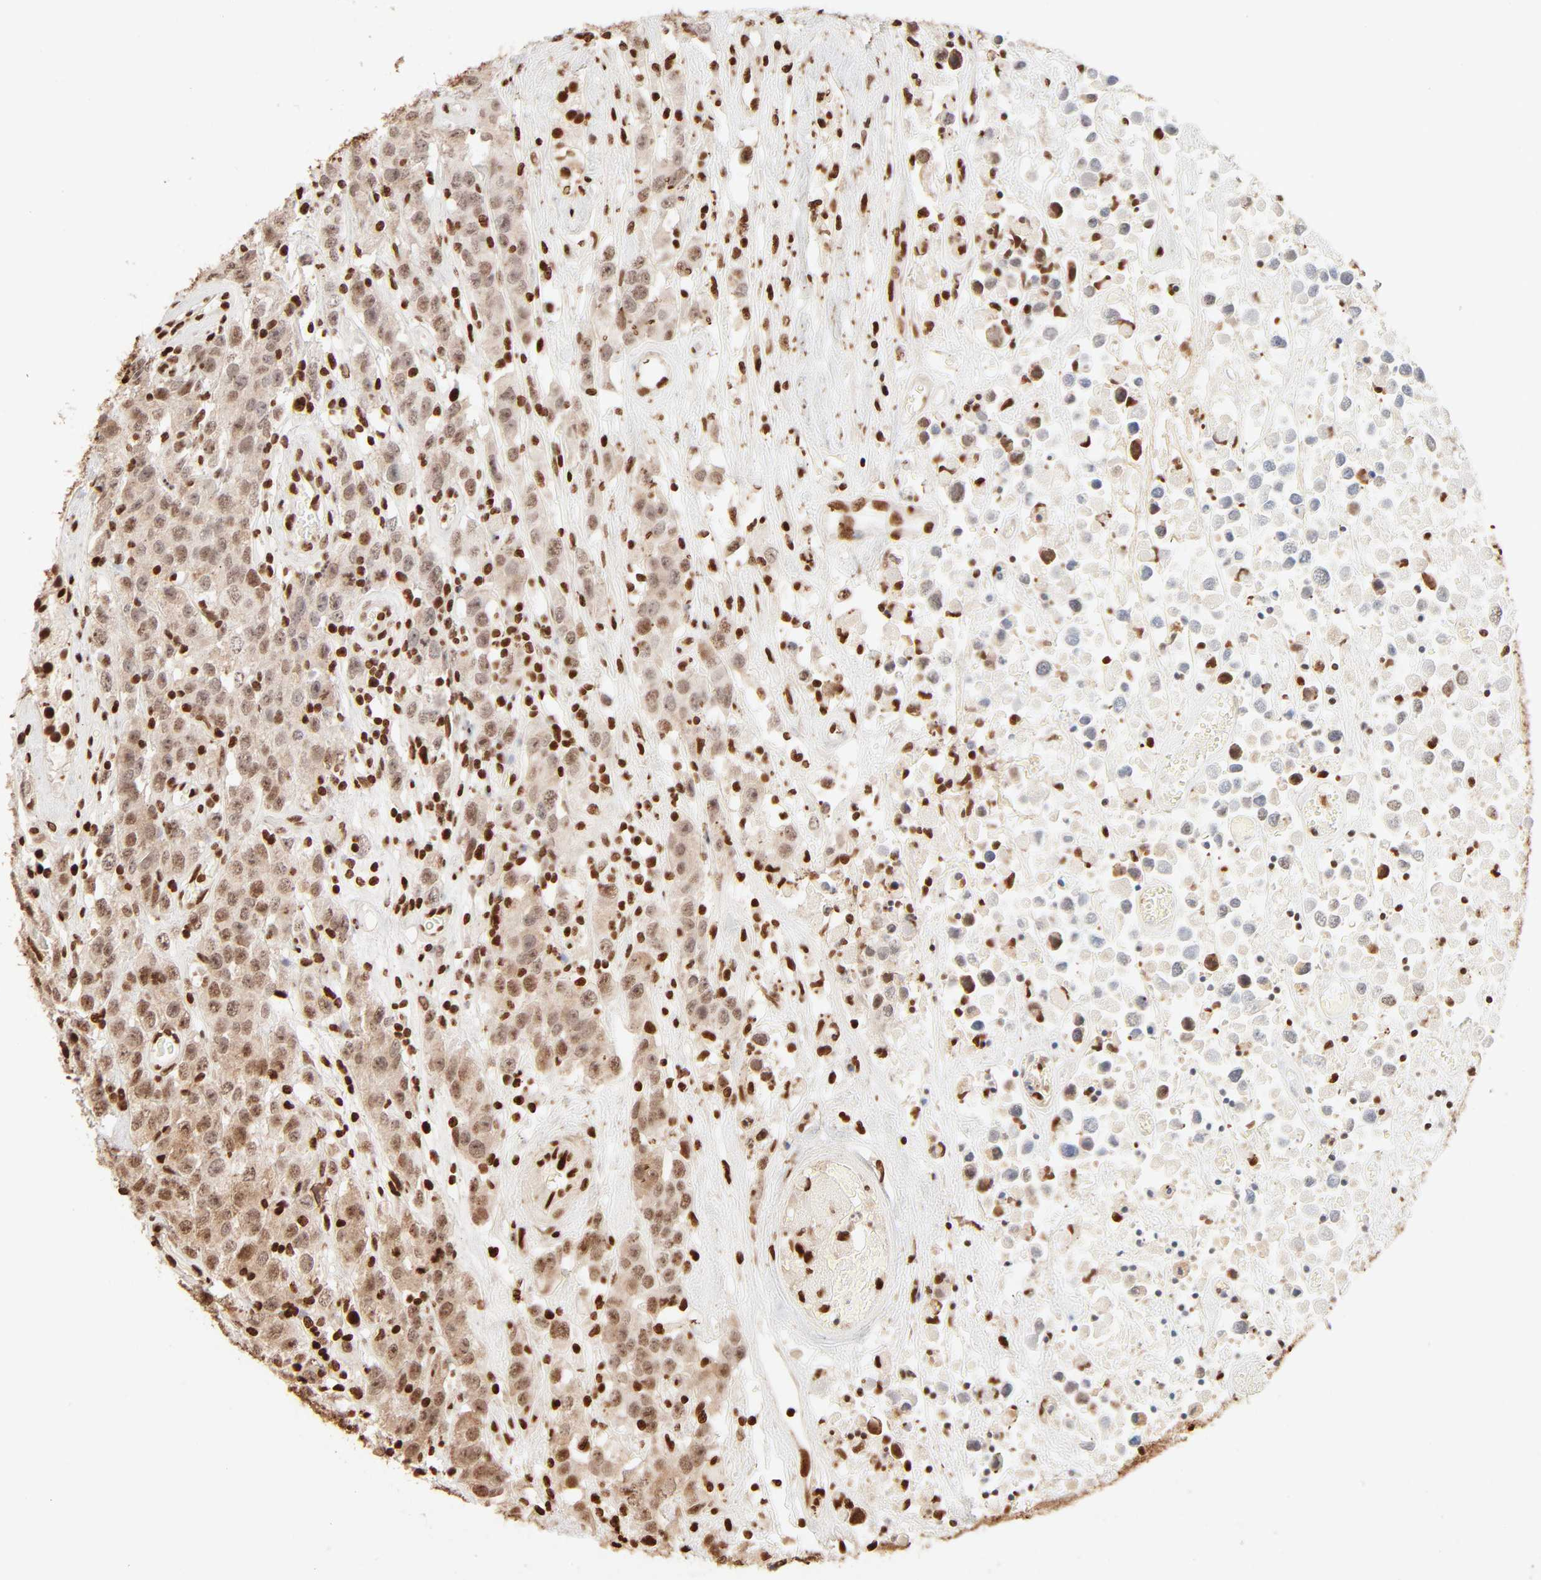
{"staining": {"intensity": "moderate", "quantity": "25%-75%", "location": "cytoplasmic/membranous,nuclear"}, "tissue": "testis cancer", "cell_type": "Tumor cells", "image_type": "cancer", "snomed": [{"axis": "morphology", "description": "Seminoma, NOS"}, {"axis": "topography", "description": "Testis"}], "caption": "Testis cancer (seminoma) was stained to show a protein in brown. There is medium levels of moderate cytoplasmic/membranous and nuclear staining in about 25%-75% of tumor cells.", "gene": "FAM50A", "patient": {"sex": "male", "age": 52}}